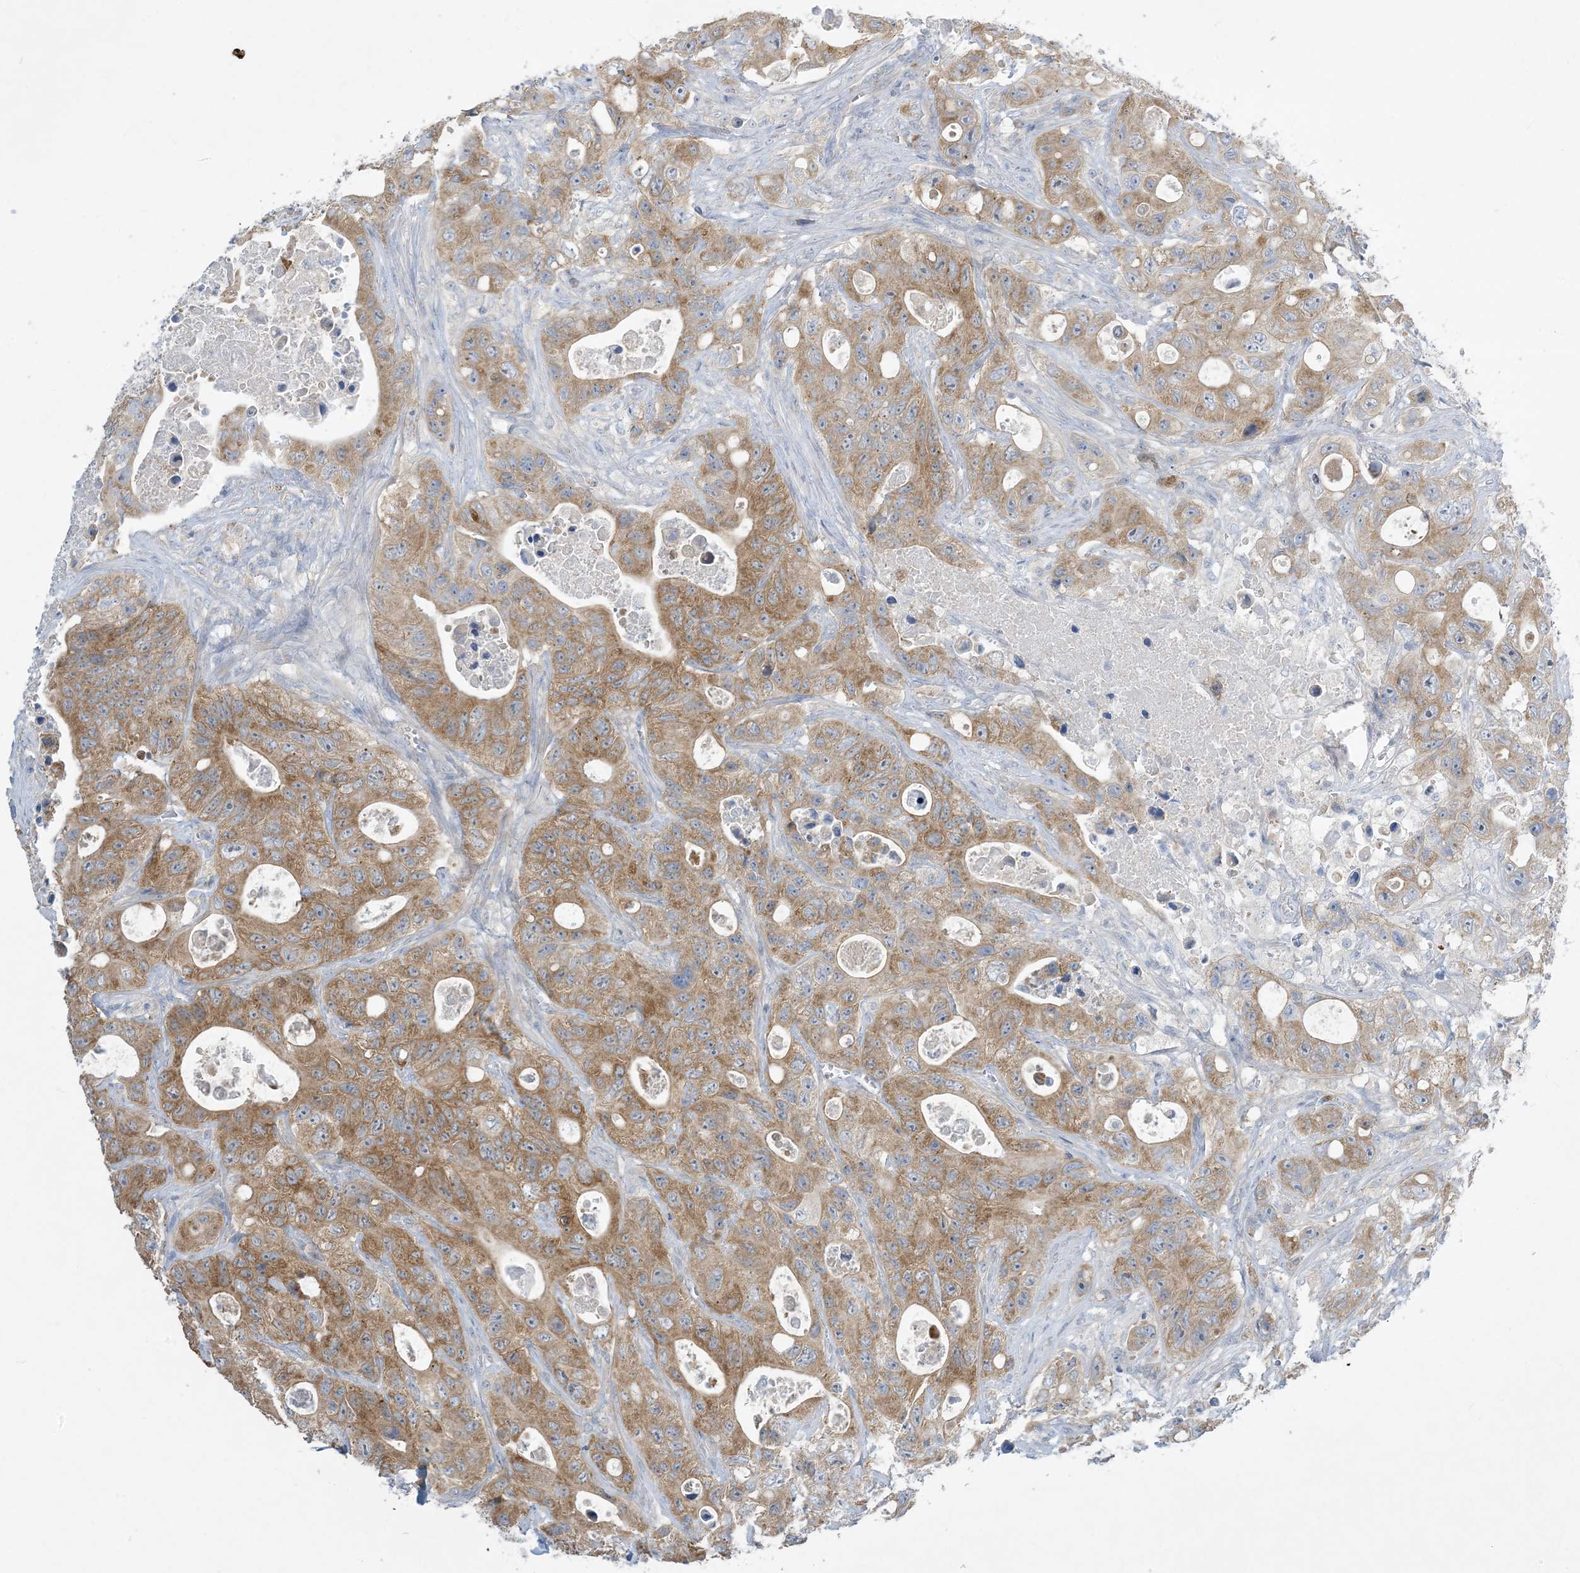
{"staining": {"intensity": "moderate", "quantity": ">75%", "location": "cytoplasmic/membranous"}, "tissue": "colorectal cancer", "cell_type": "Tumor cells", "image_type": "cancer", "snomed": [{"axis": "morphology", "description": "Adenocarcinoma, NOS"}, {"axis": "topography", "description": "Colon"}], "caption": "The immunohistochemical stain shows moderate cytoplasmic/membranous expression in tumor cells of colorectal cancer tissue.", "gene": "MRPS18A", "patient": {"sex": "female", "age": 46}}